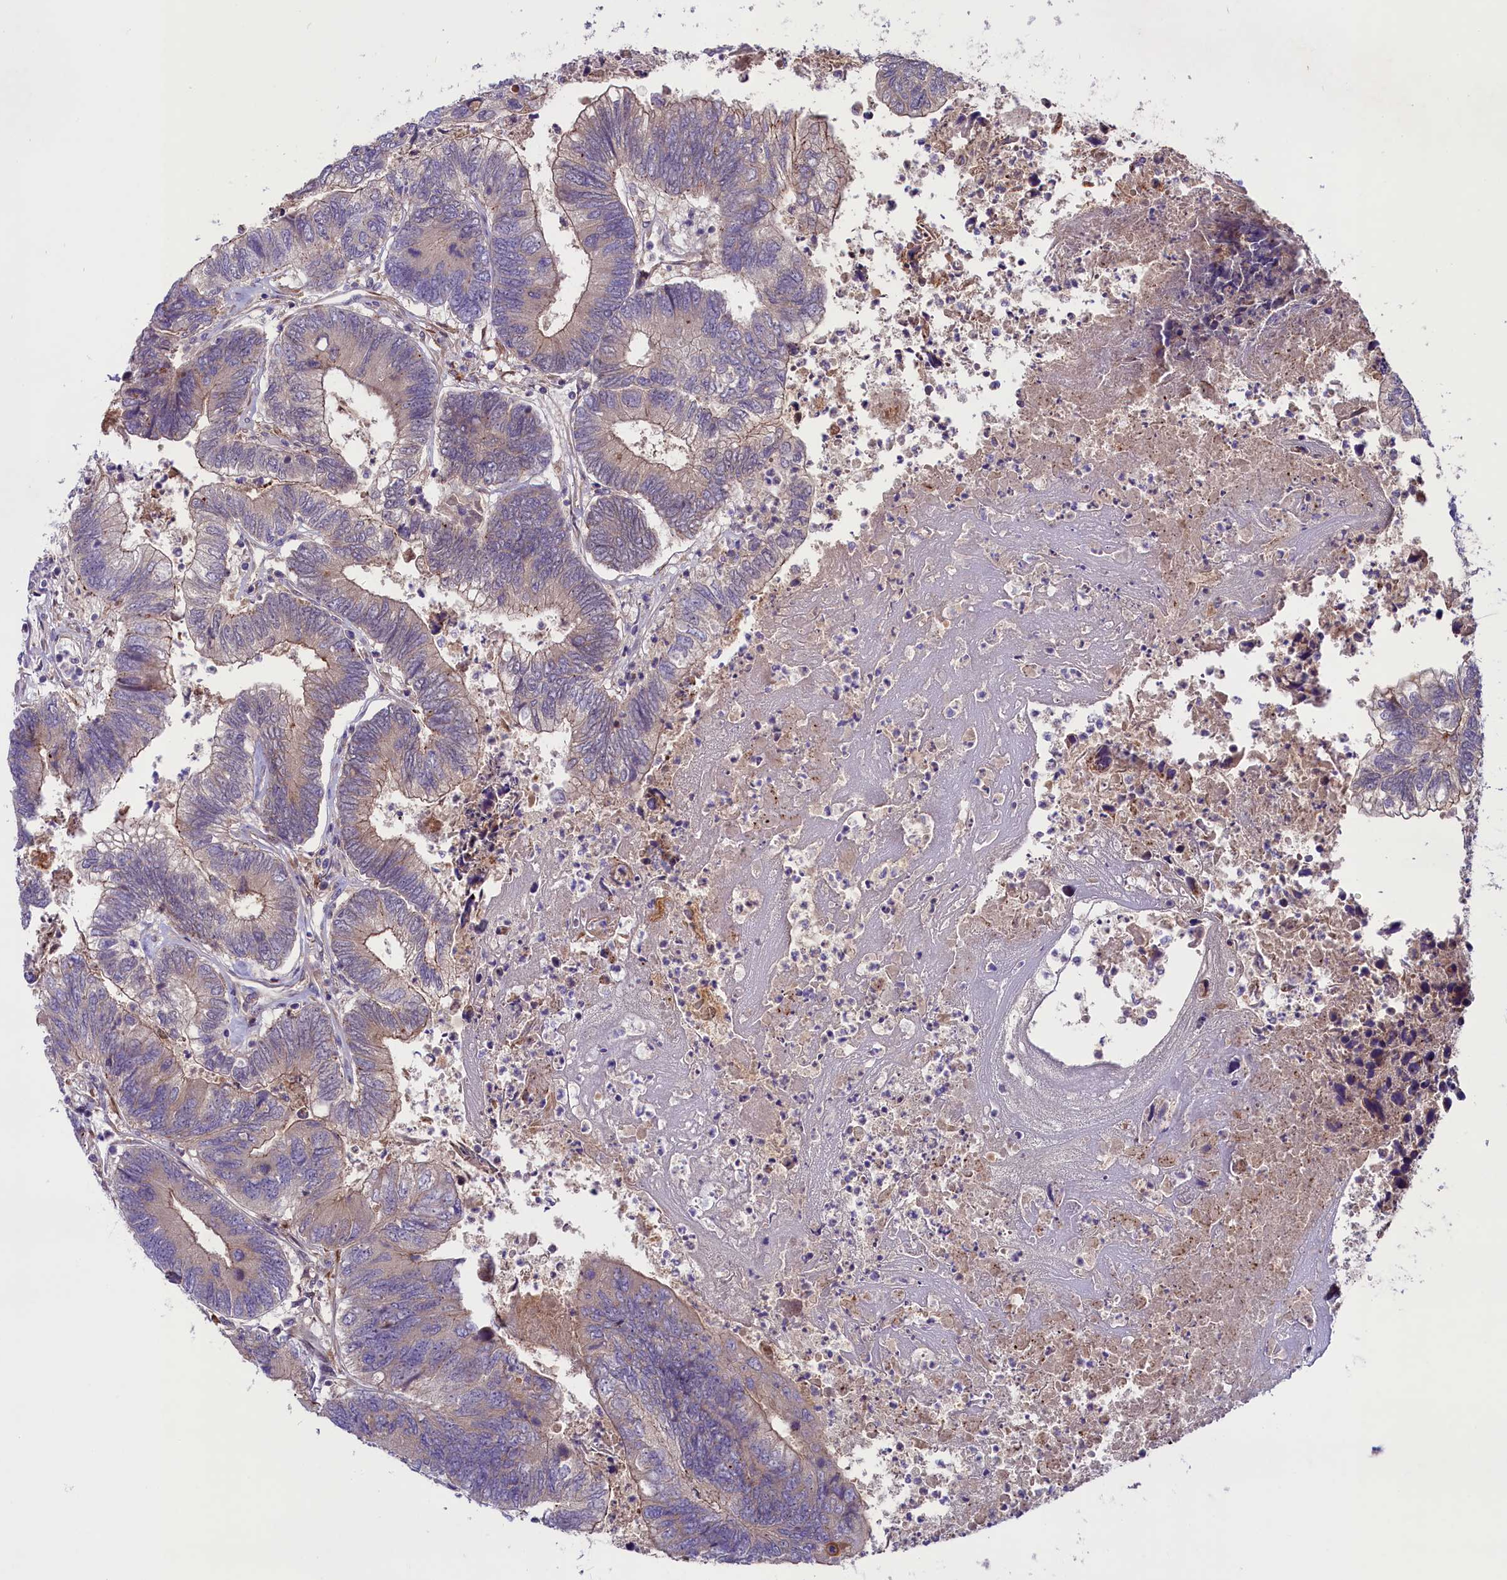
{"staining": {"intensity": "weak", "quantity": "25%-75%", "location": "cytoplasmic/membranous"}, "tissue": "colorectal cancer", "cell_type": "Tumor cells", "image_type": "cancer", "snomed": [{"axis": "morphology", "description": "Adenocarcinoma, NOS"}, {"axis": "topography", "description": "Colon"}], "caption": "Immunohistochemical staining of human adenocarcinoma (colorectal) reveals low levels of weak cytoplasmic/membranous protein expression in about 25%-75% of tumor cells.", "gene": "COG8", "patient": {"sex": "female", "age": 67}}